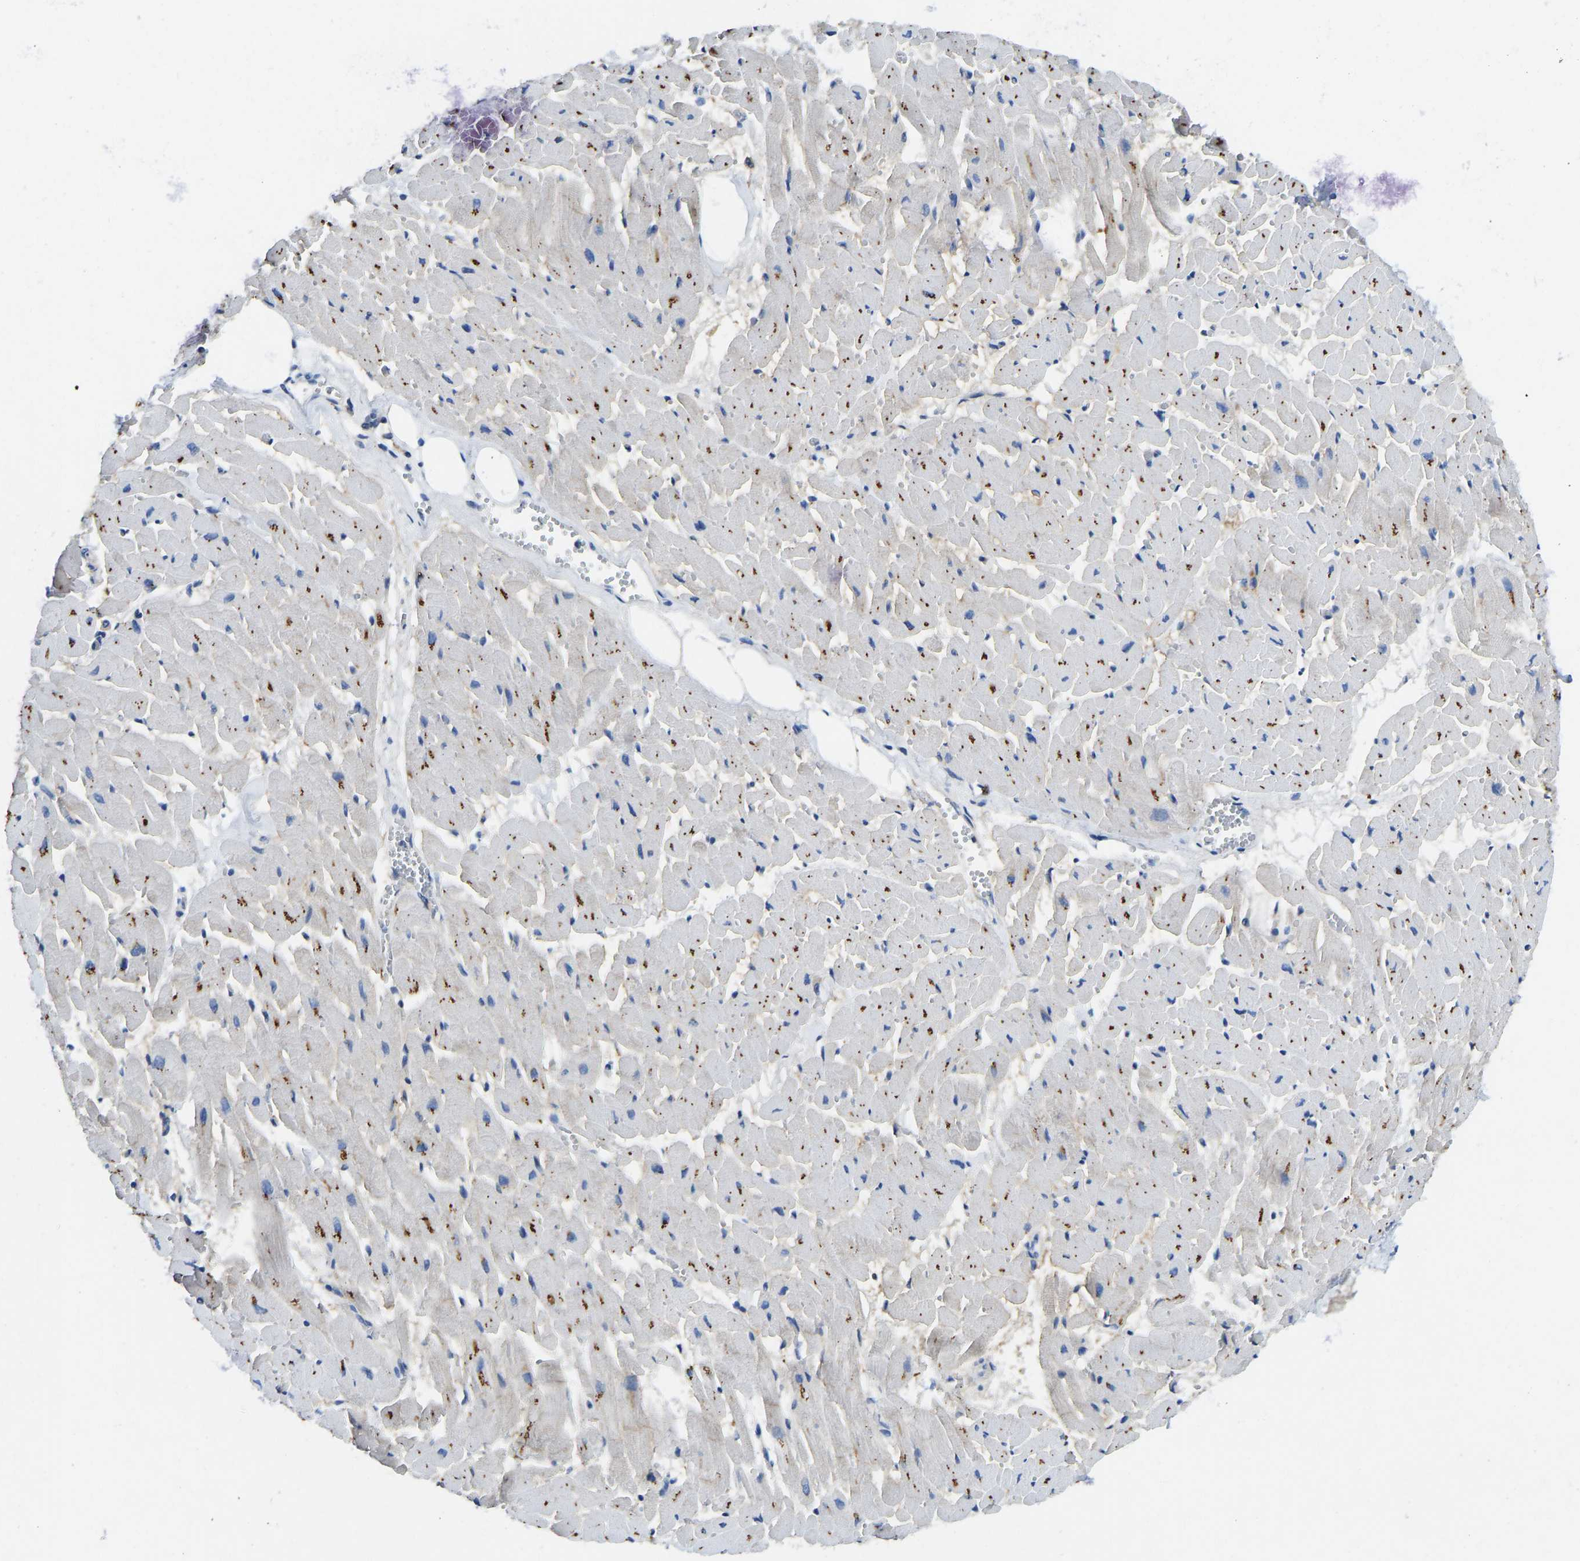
{"staining": {"intensity": "moderate", "quantity": "25%-75%", "location": "cytoplasmic/membranous"}, "tissue": "heart muscle", "cell_type": "Cardiomyocytes", "image_type": "normal", "snomed": [{"axis": "morphology", "description": "Normal tissue, NOS"}, {"axis": "topography", "description": "Heart"}], "caption": "Immunohistochemistry photomicrograph of benign heart muscle stained for a protein (brown), which exhibits medium levels of moderate cytoplasmic/membranous positivity in approximately 25%-75% of cardiomyocytes.", "gene": "NDRG3", "patient": {"sex": "female", "age": 19}}